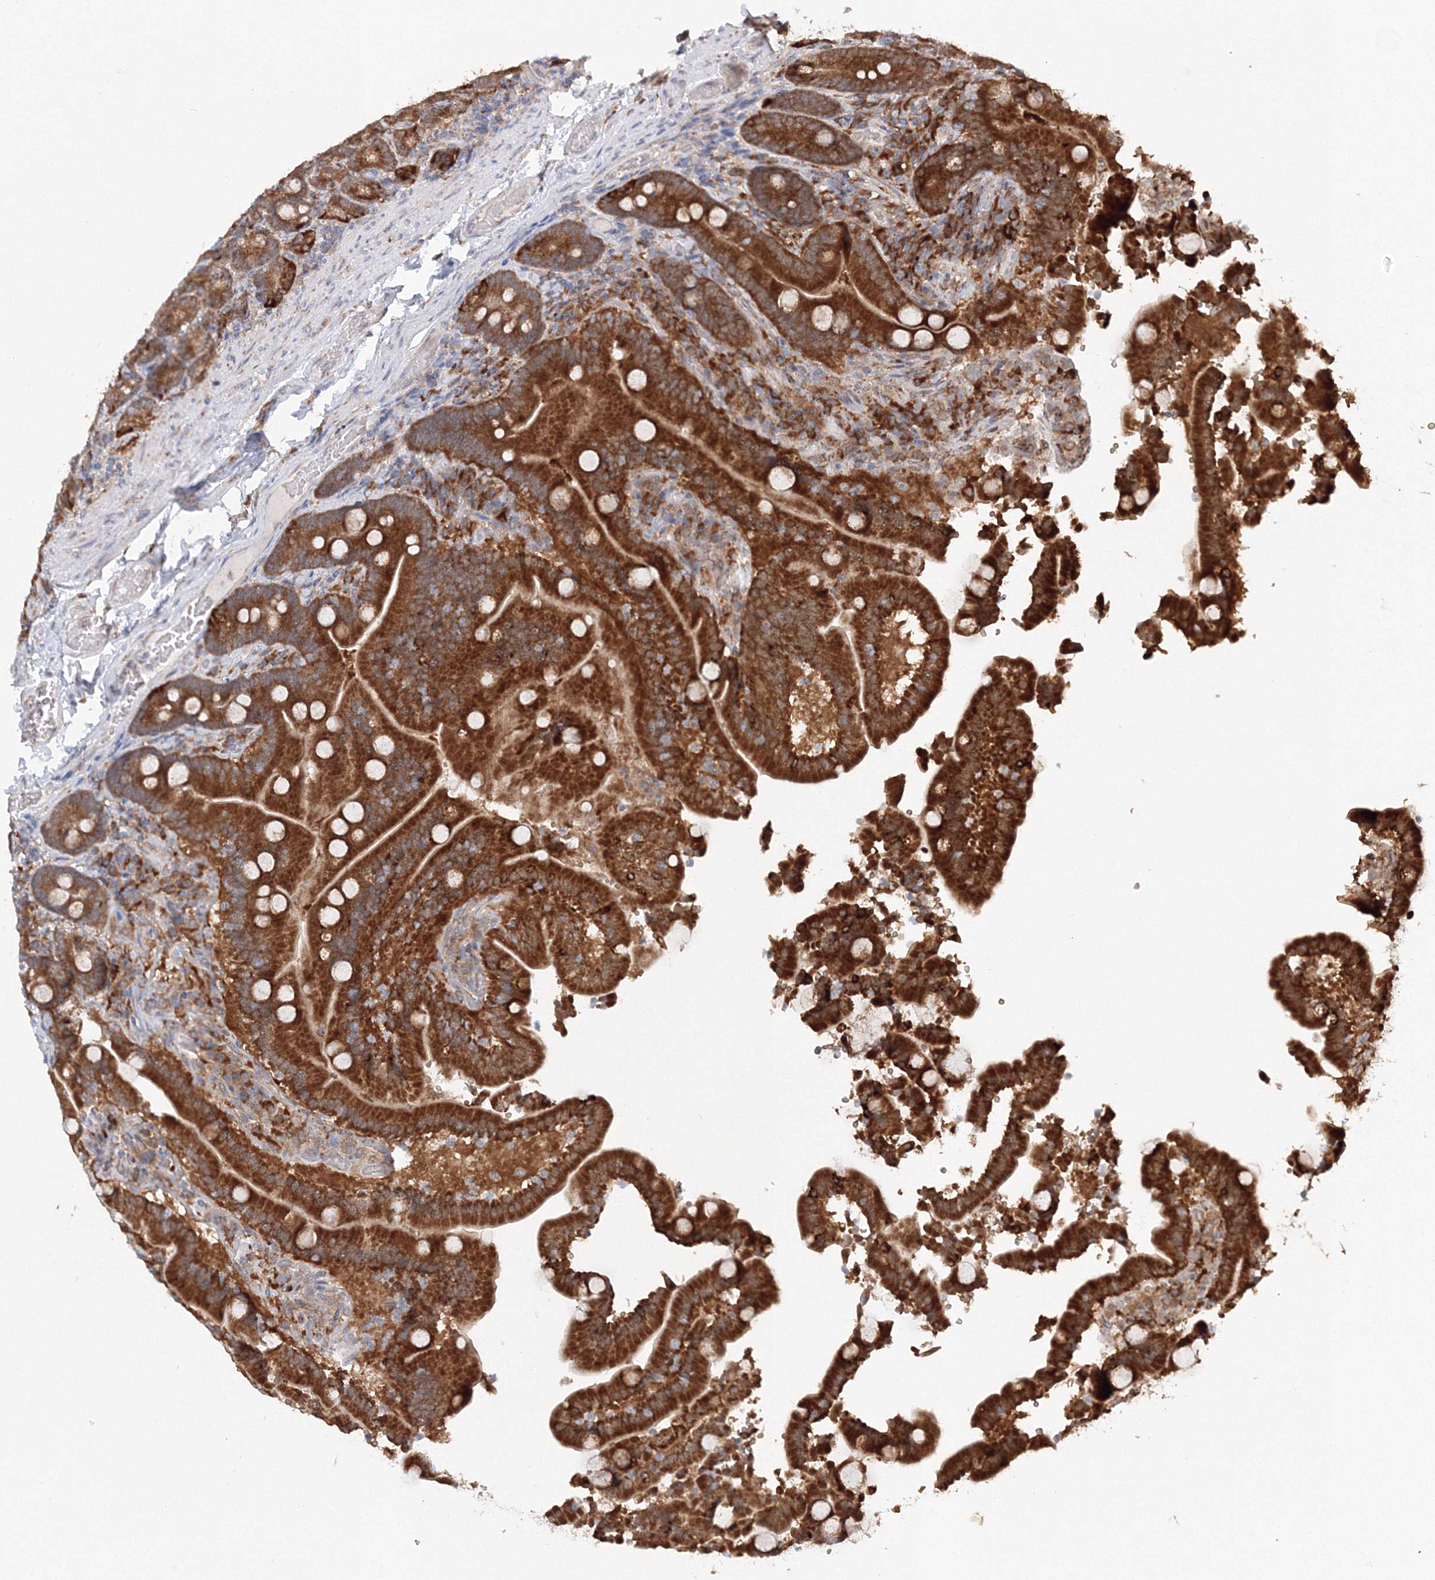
{"staining": {"intensity": "strong", "quantity": ">75%", "location": "cytoplasmic/membranous"}, "tissue": "duodenum", "cell_type": "Glandular cells", "image_type": "normal", "snomed": [{"axis": "morphology", "description": "Normal tissue, NOS"}, {"axis": "topography", "description": "Duodenum"}], "caption": "Brown immunohistochemical staining in normal human duodenum demonstrates strong cytoplasmic/membranous expression in approximately >75% of glandular cells.", "gene": "DIS3L2", "patient": {"sex": "female", "age": 62}}